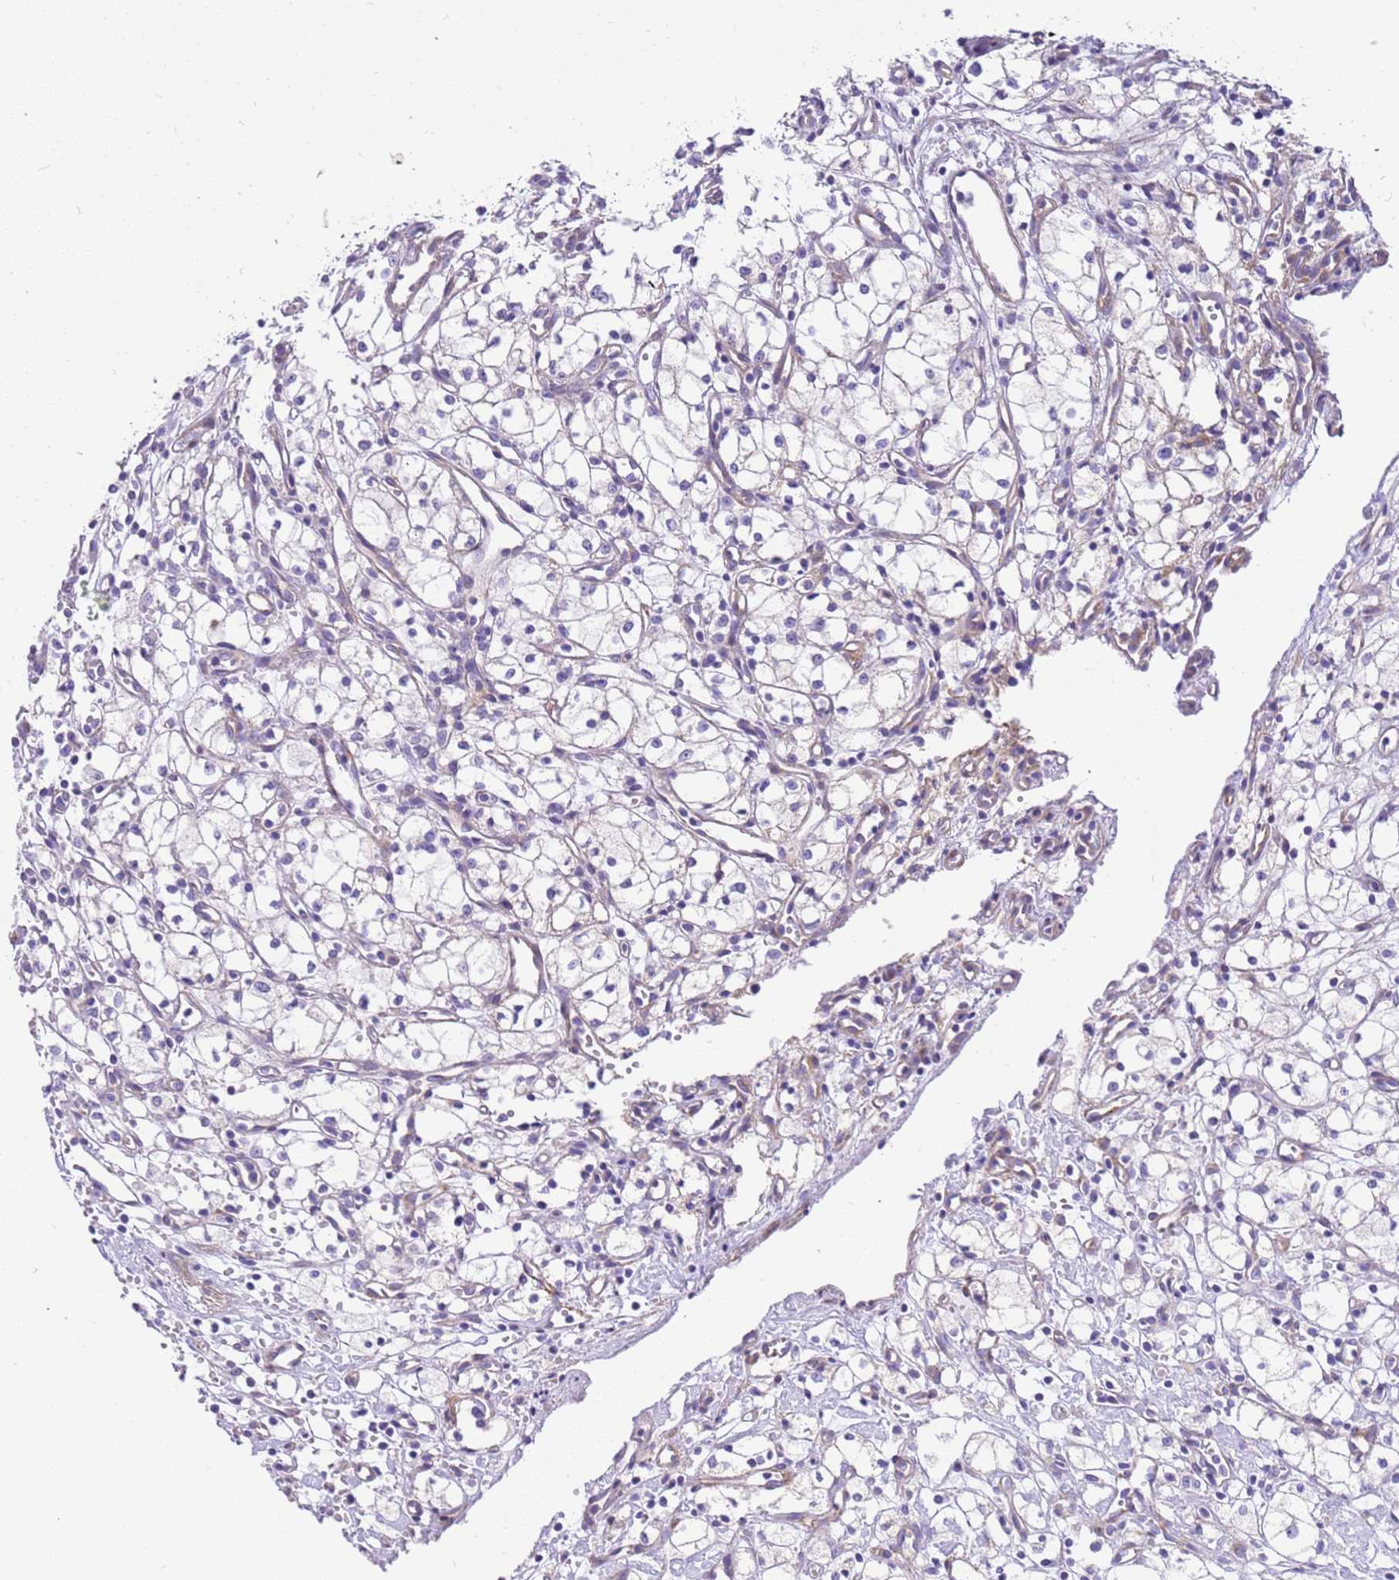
{"staining": {"intensity": "negative", "quantity": "none", "location": "none"}, "tissue": "renal cancer", "cell_type": "Tumor cells", "image_type": "cancer", "snomed": [{"axis": "morphology", "description": "Adenocarcinoma, NOS"}, {"axis": "topography", "description": "Kidney"}], "caption": "IHC of human renal adenocarcinoma shows no positivity in tumor cells.", "gene": "SERINC3", "patient": {"sex": "male", "age": 59}}